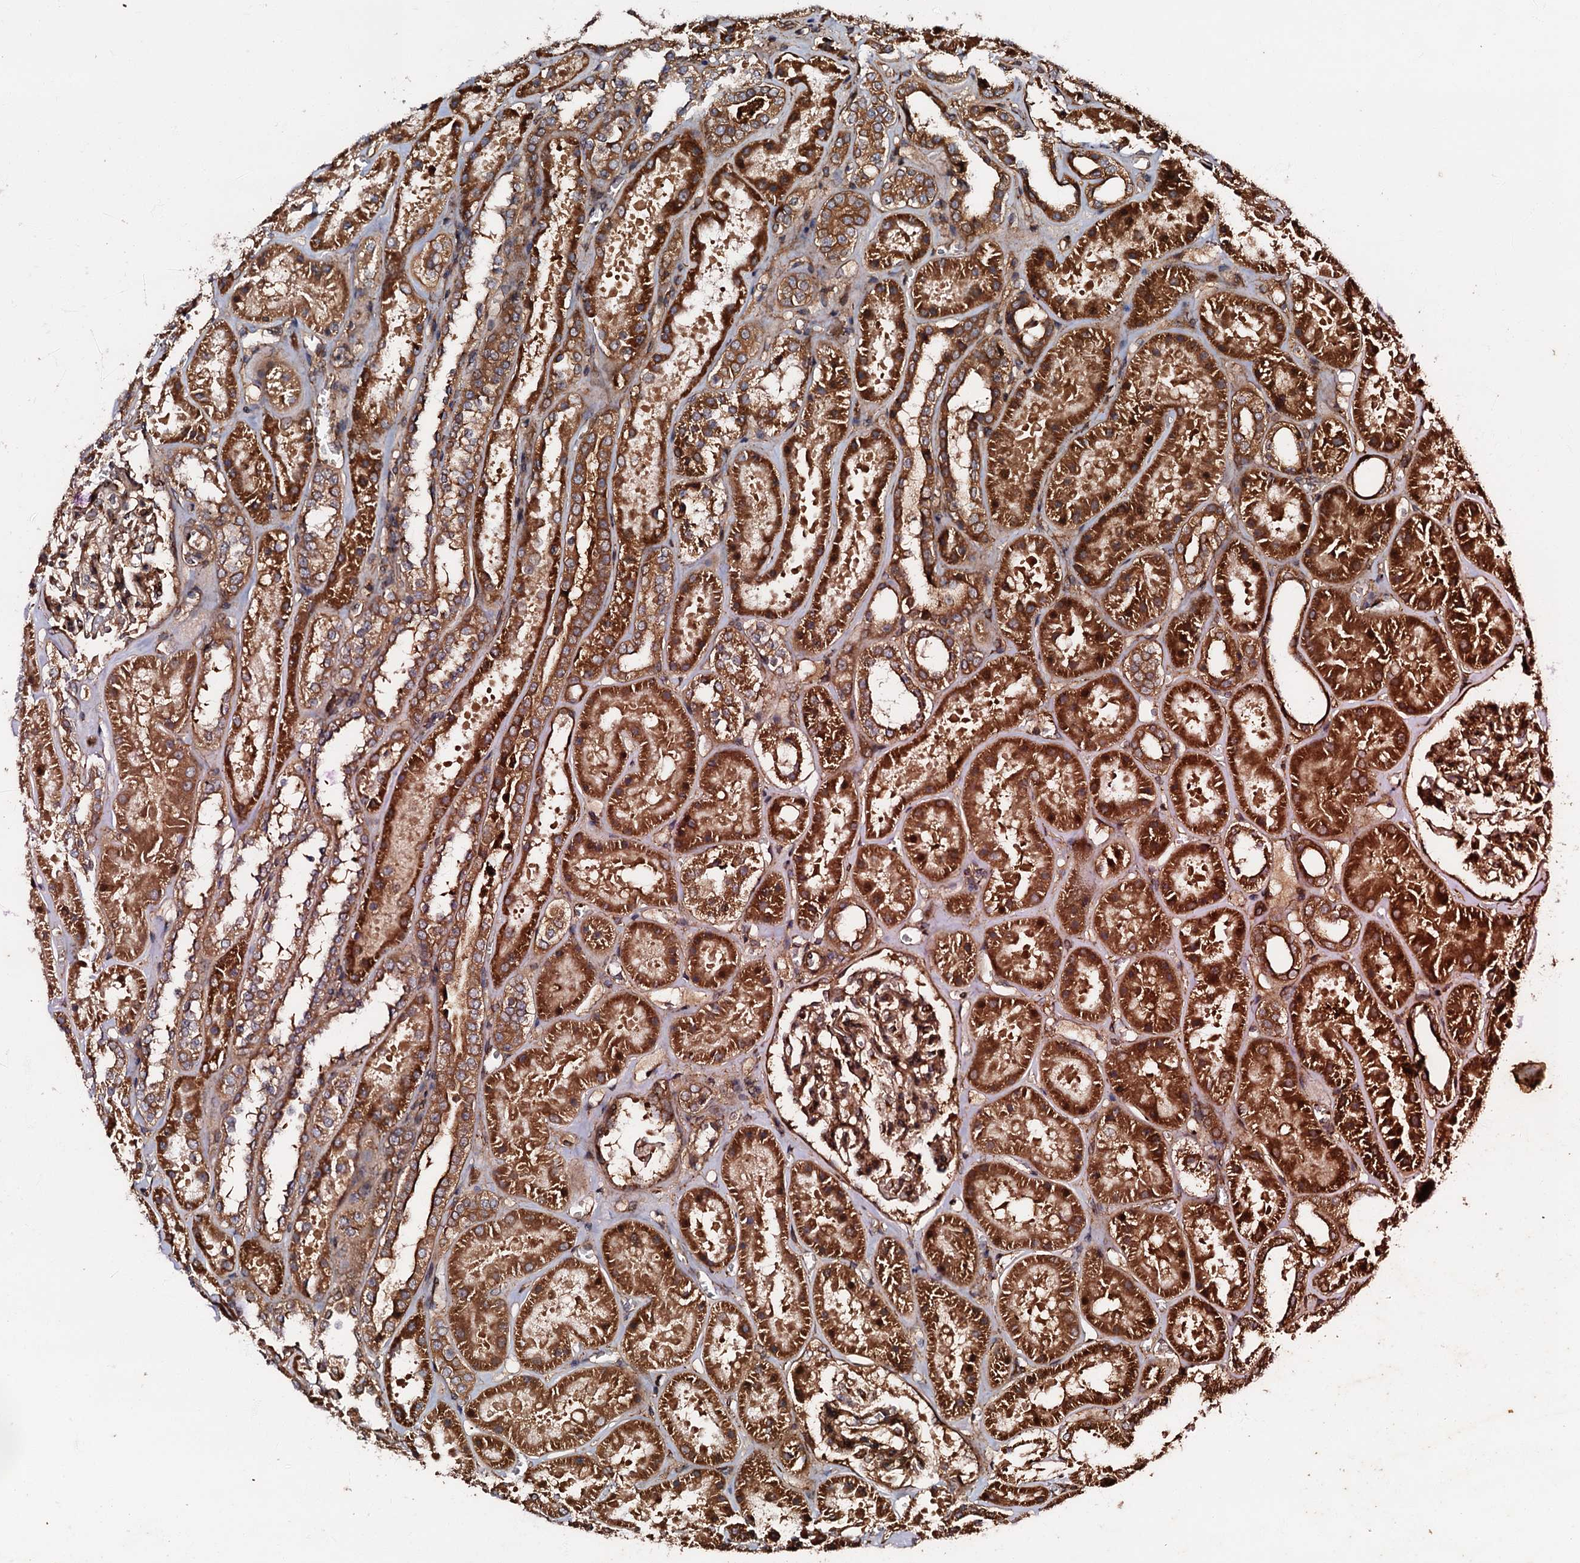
{"staining": {"intensity": "strong", "quantity": ">75%", "location": "cytoplasmic/membranous"}, "tissue": "kidney", "cell_type": "Cells in glomeruli", "image_type": "normal", "snomed": [{"axis": "morphology", "description": "Normal tissue, NOS"}, {"axis": "topography", "description": "Kidney"}], "caption": "Immunohistochemical staining of unremarkable kidney shows strong cytoplasmic/membranous protein staining in about >75% of cells in glomeruli. The protein of interest is stained brown, and the nuclei are stained in blue (DAB (3,3'-diaminobenzidine) IHC with brightfield microscopy, high magnification).", "gene": "BLOC1S6", "patient": {"sex": "female", "age": 41}}